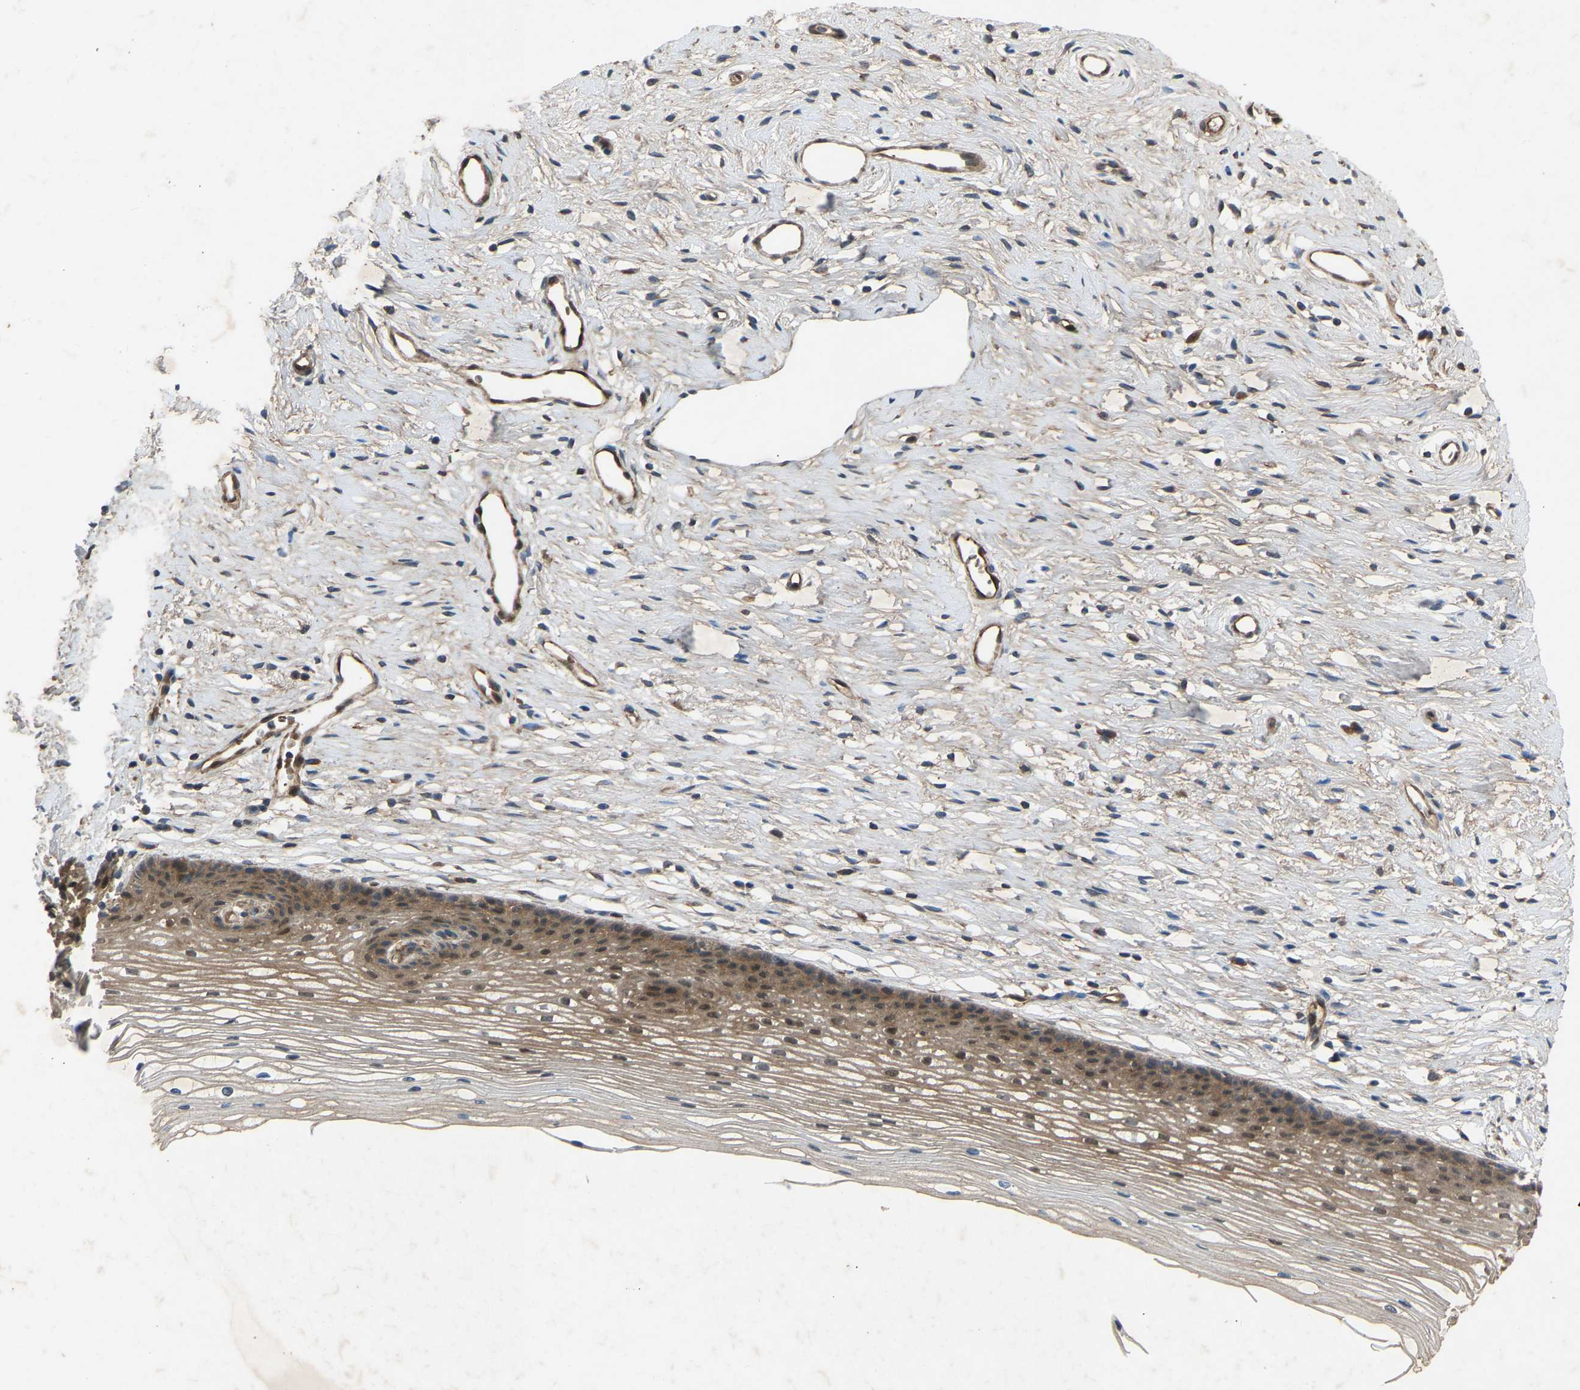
{"staining": {"intensity": "weak", "quantity": ">75%", "location": "cytoplasmic/membranous"}, "tissue": "cervix", "cell_type": "Glandular cells", "image_type": "normal", "snomed": [{"axis": "morphology", "description": "Normal tissue, NOS"}, {"axis": "topography", "description": "Cervix"}], "caption": "DAB (3,3'-diaminobenzidine) immunohistochemical staining of normal human cervix reveals weak cytoplasmic/membranous protein expression in about >75% of glandular cells.", "gene": "GAS2L1", "patient": {"sex": "female", "age": 77}}